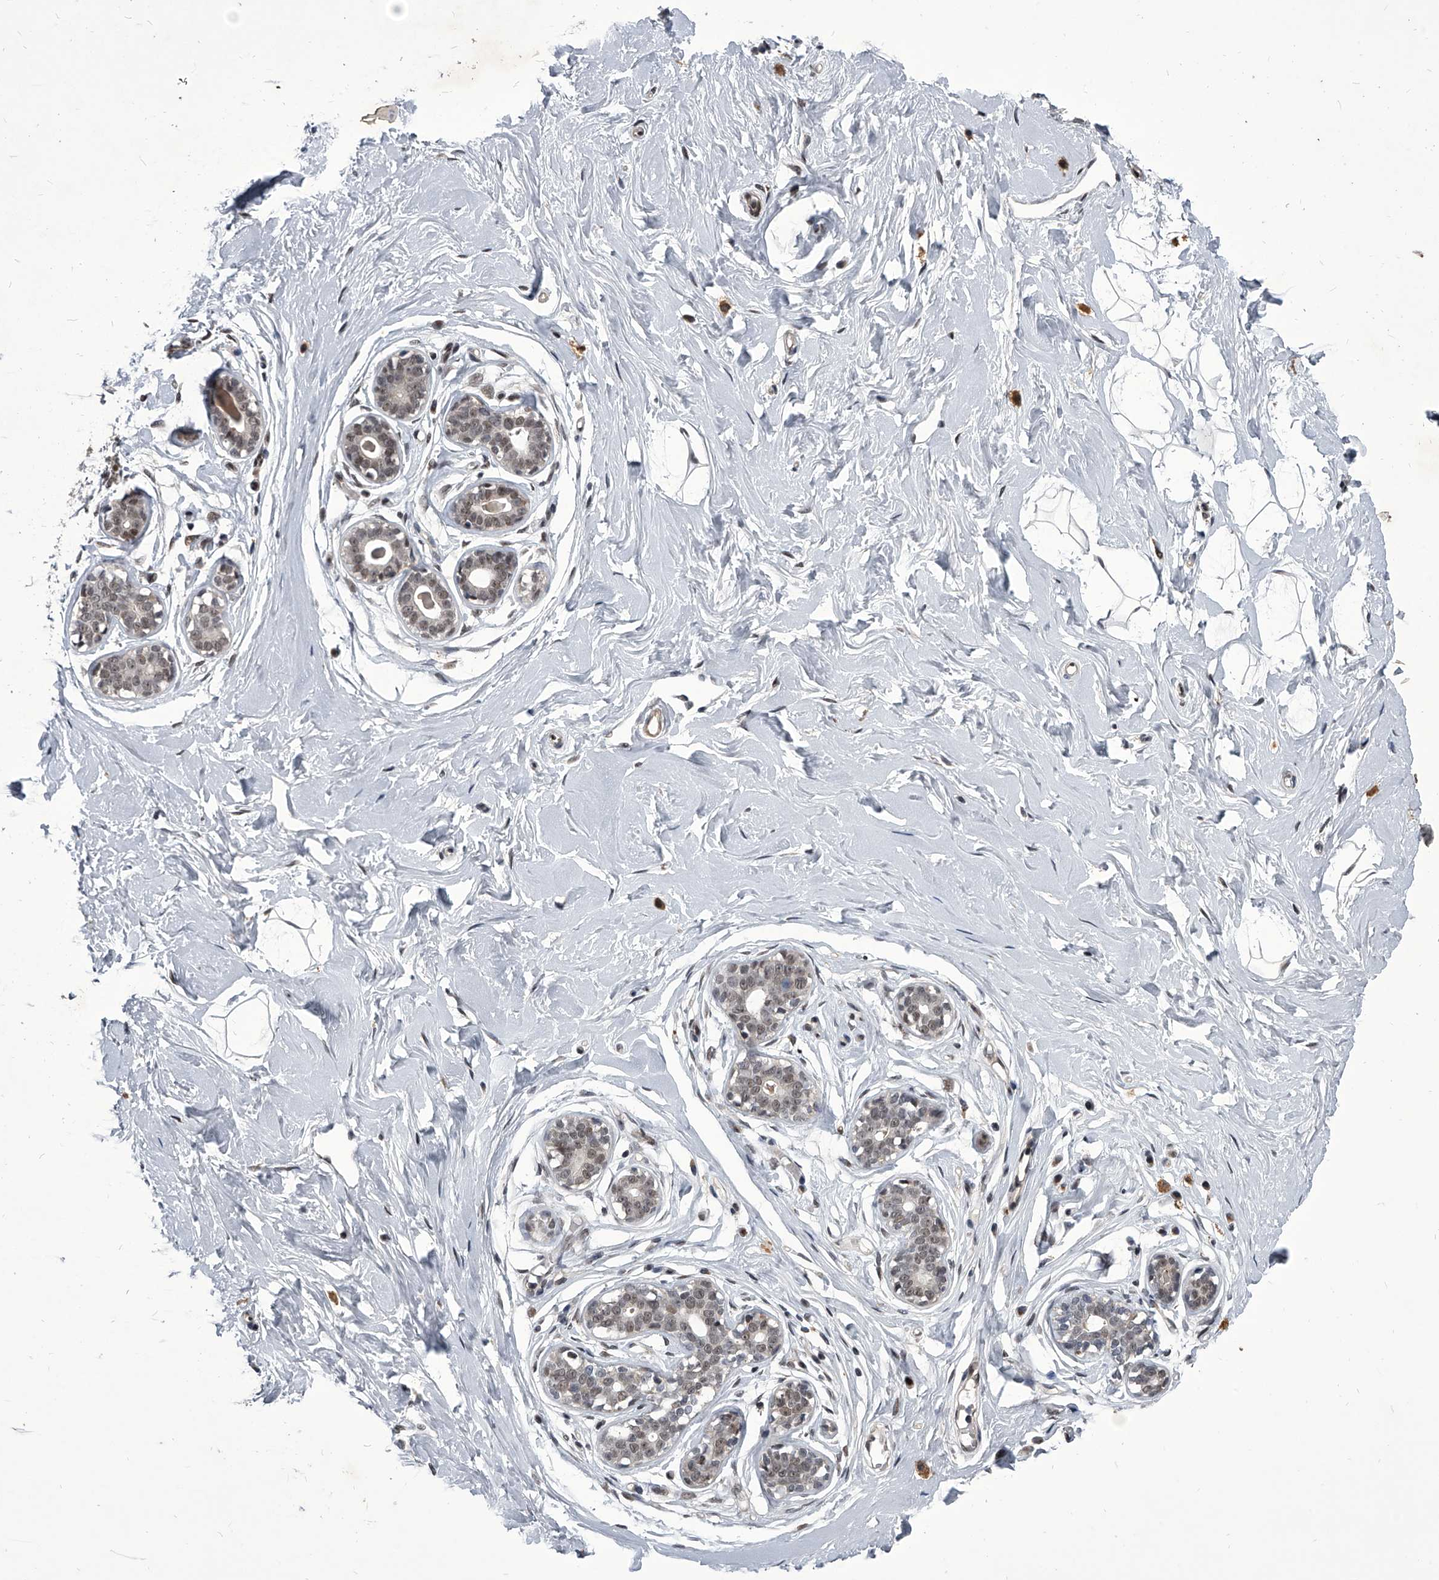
{"staining": {"intensity": "weak", "quantity": "<25%", "location": "cytoplasmic/membranous"}, "tissue": "breast", "cell_type": "Adipocytes", "image_type": "normal", "snomed": [{"axis": "morphology", "description": "Normal tissue, NOS"}, {"axis": "morphology", "description": "Adenoma, NOS"}, {"axis": "topography", "description": "Breast"}], "caption": "DAB immunohistochemical staining of normal human breast shows no significant expression in adipocytes. (DAB (3,3'-diaminobenzidine) IHC with hematoxylin counter stain).", "gene": "CMTR1", "patient": {"sex": "female", "age": 23}}